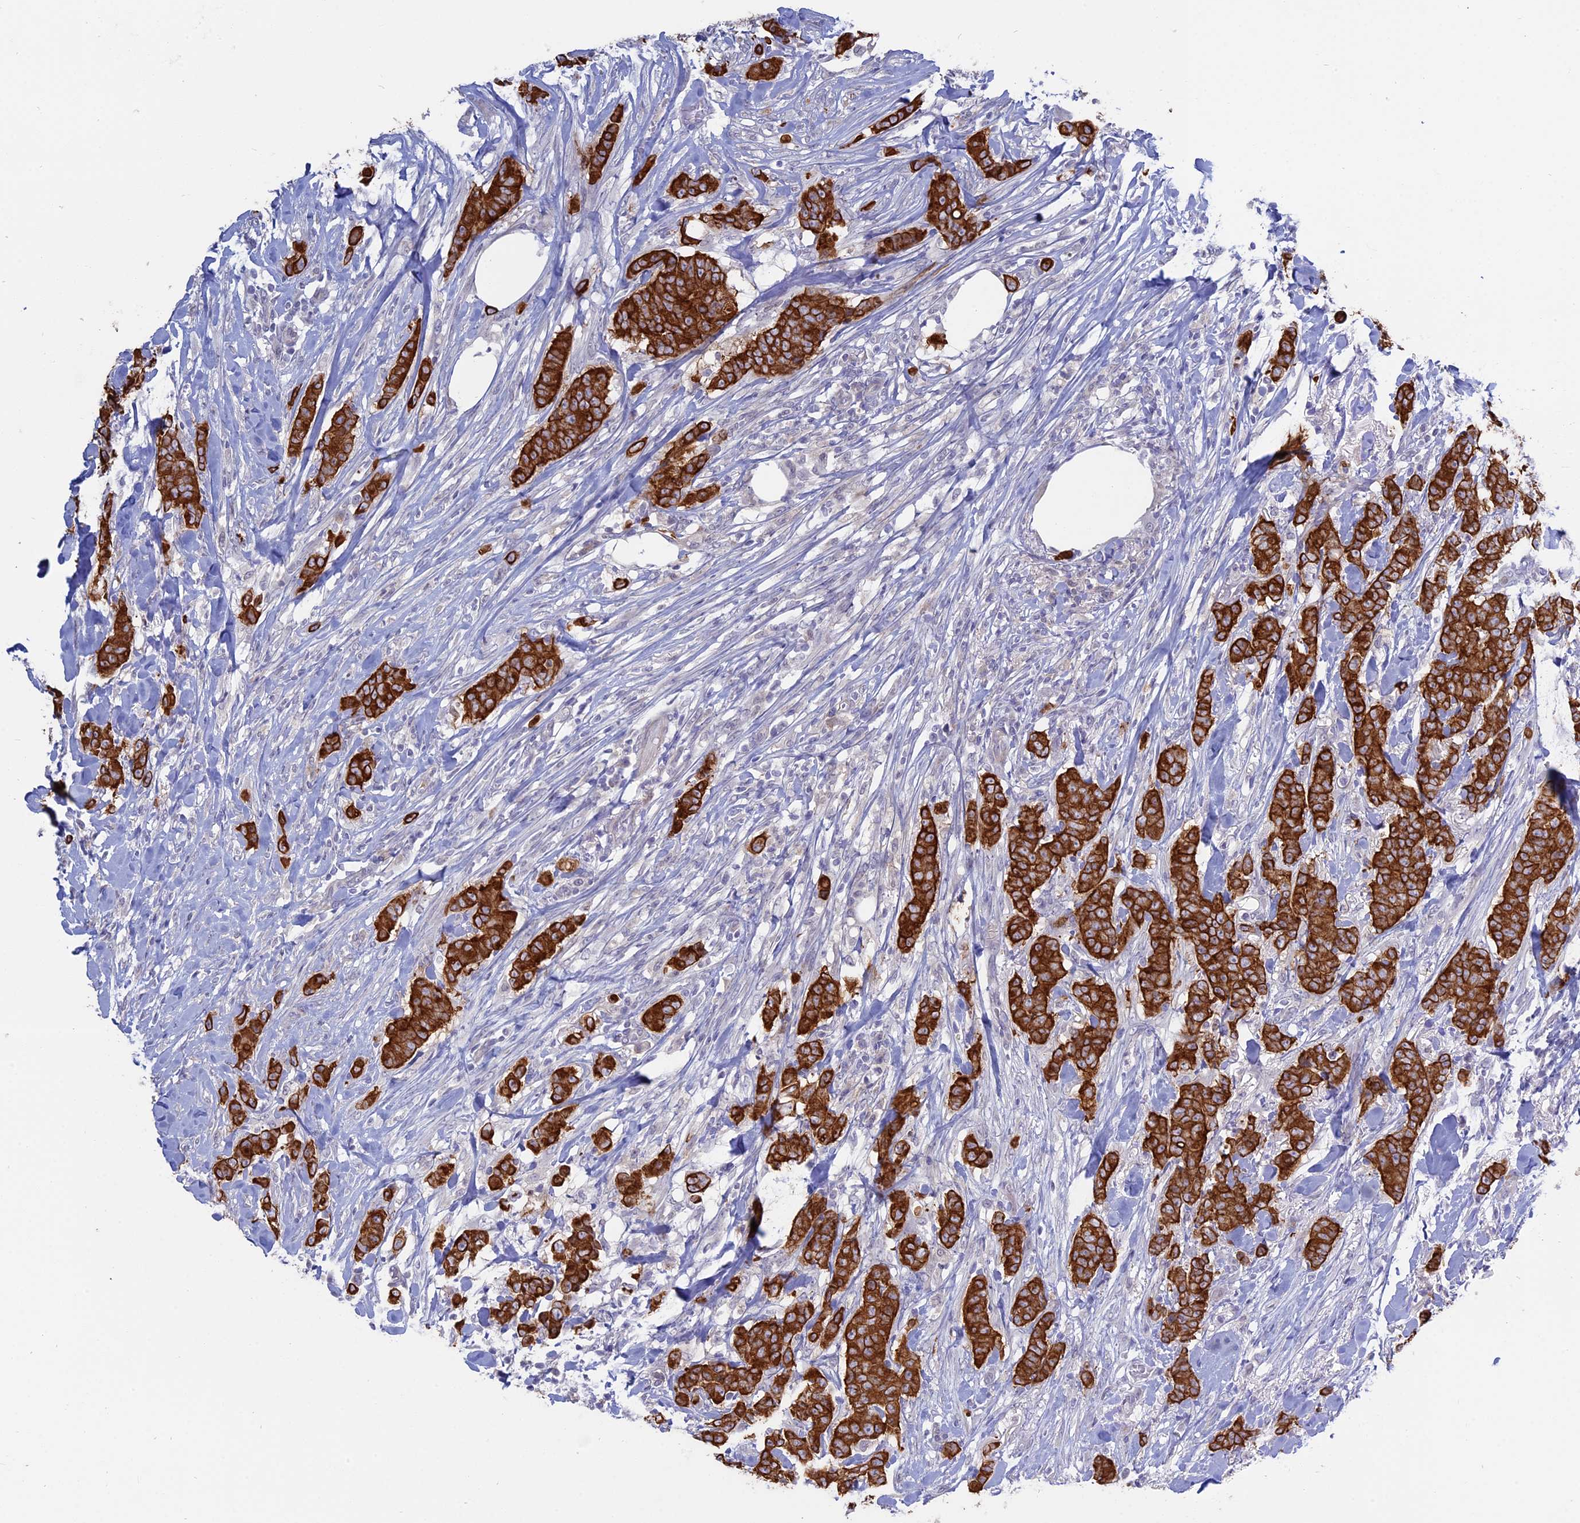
{"staining": {"intensity": "strong", "quantity": ">75%", "location": "cytoplasmic/membranous"}, "tissue": "breast cancer", "cell_type": "Tumor cells", "image_type": "cancer", "snomed": [{"axis": "morphology", "description": "Duct carcinoma"}, {"axis": "topography", "description": "Breast"}], "caption": "Protein staining demonstrates strong cytoplasmic/membranous positivity in about >75% of tumor cells in intraductal carcinoma (breast).", "gene": "MYO5B", "patient": {"sex": "female", "age": 40}}